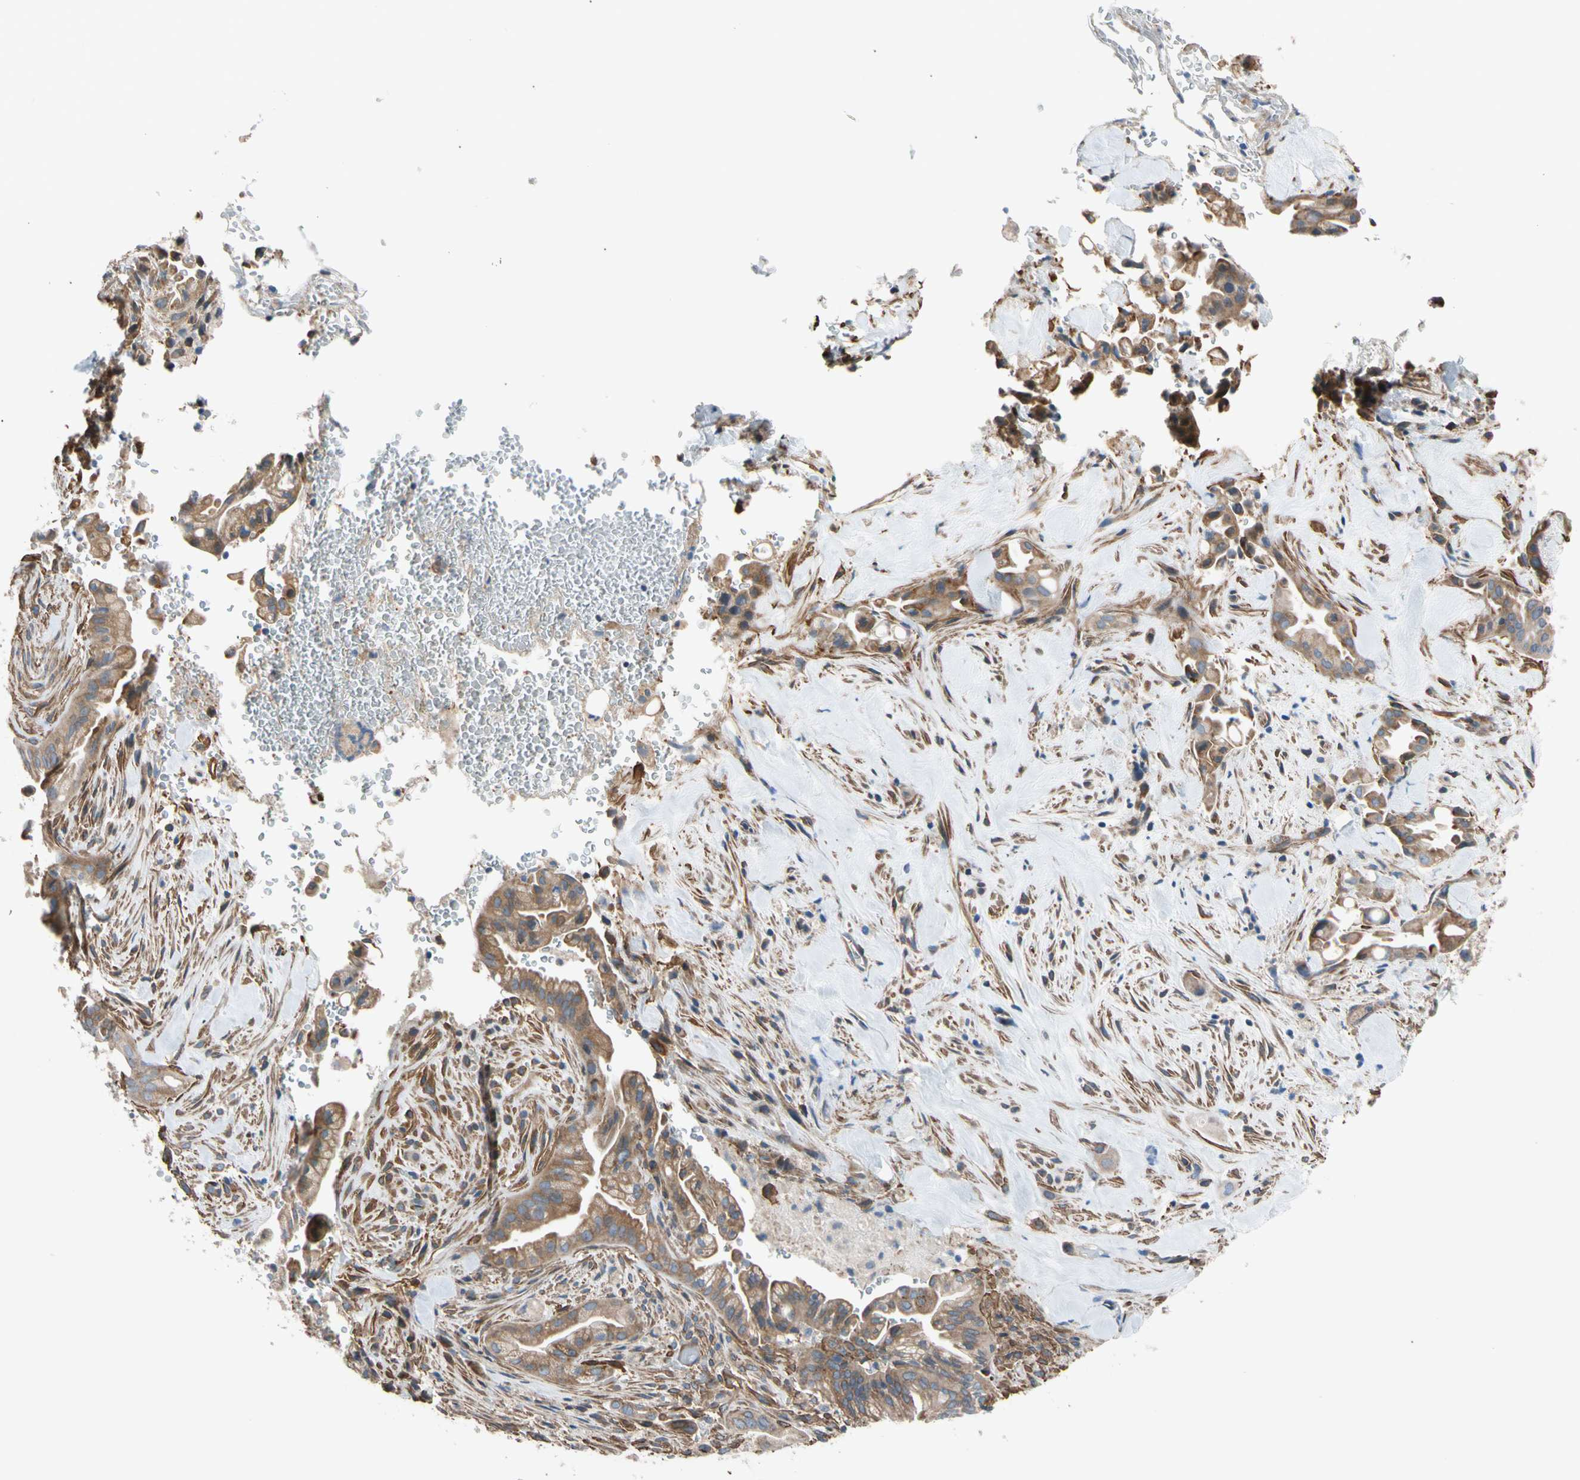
{"staining": {"intensity": "moderate", "quantity": ">75%", "location": "cytoplasmic/membranous"}, "tissue": "liver cancer", "cell_type": "Tumor cells", "image_type": "cancer", "snomed": [{"axis": "morphology", "description": "Cholangiocarcinoma"}, {"axis": "topography", "description": "Liver"}], "caption": "Tumor cells show medium levels of moderate cytoplasmic/membranous staining in about >75% of cells in human liver cancer.", "gene": "LIMK2", "patient": {"sex": "female", "age": 68}}